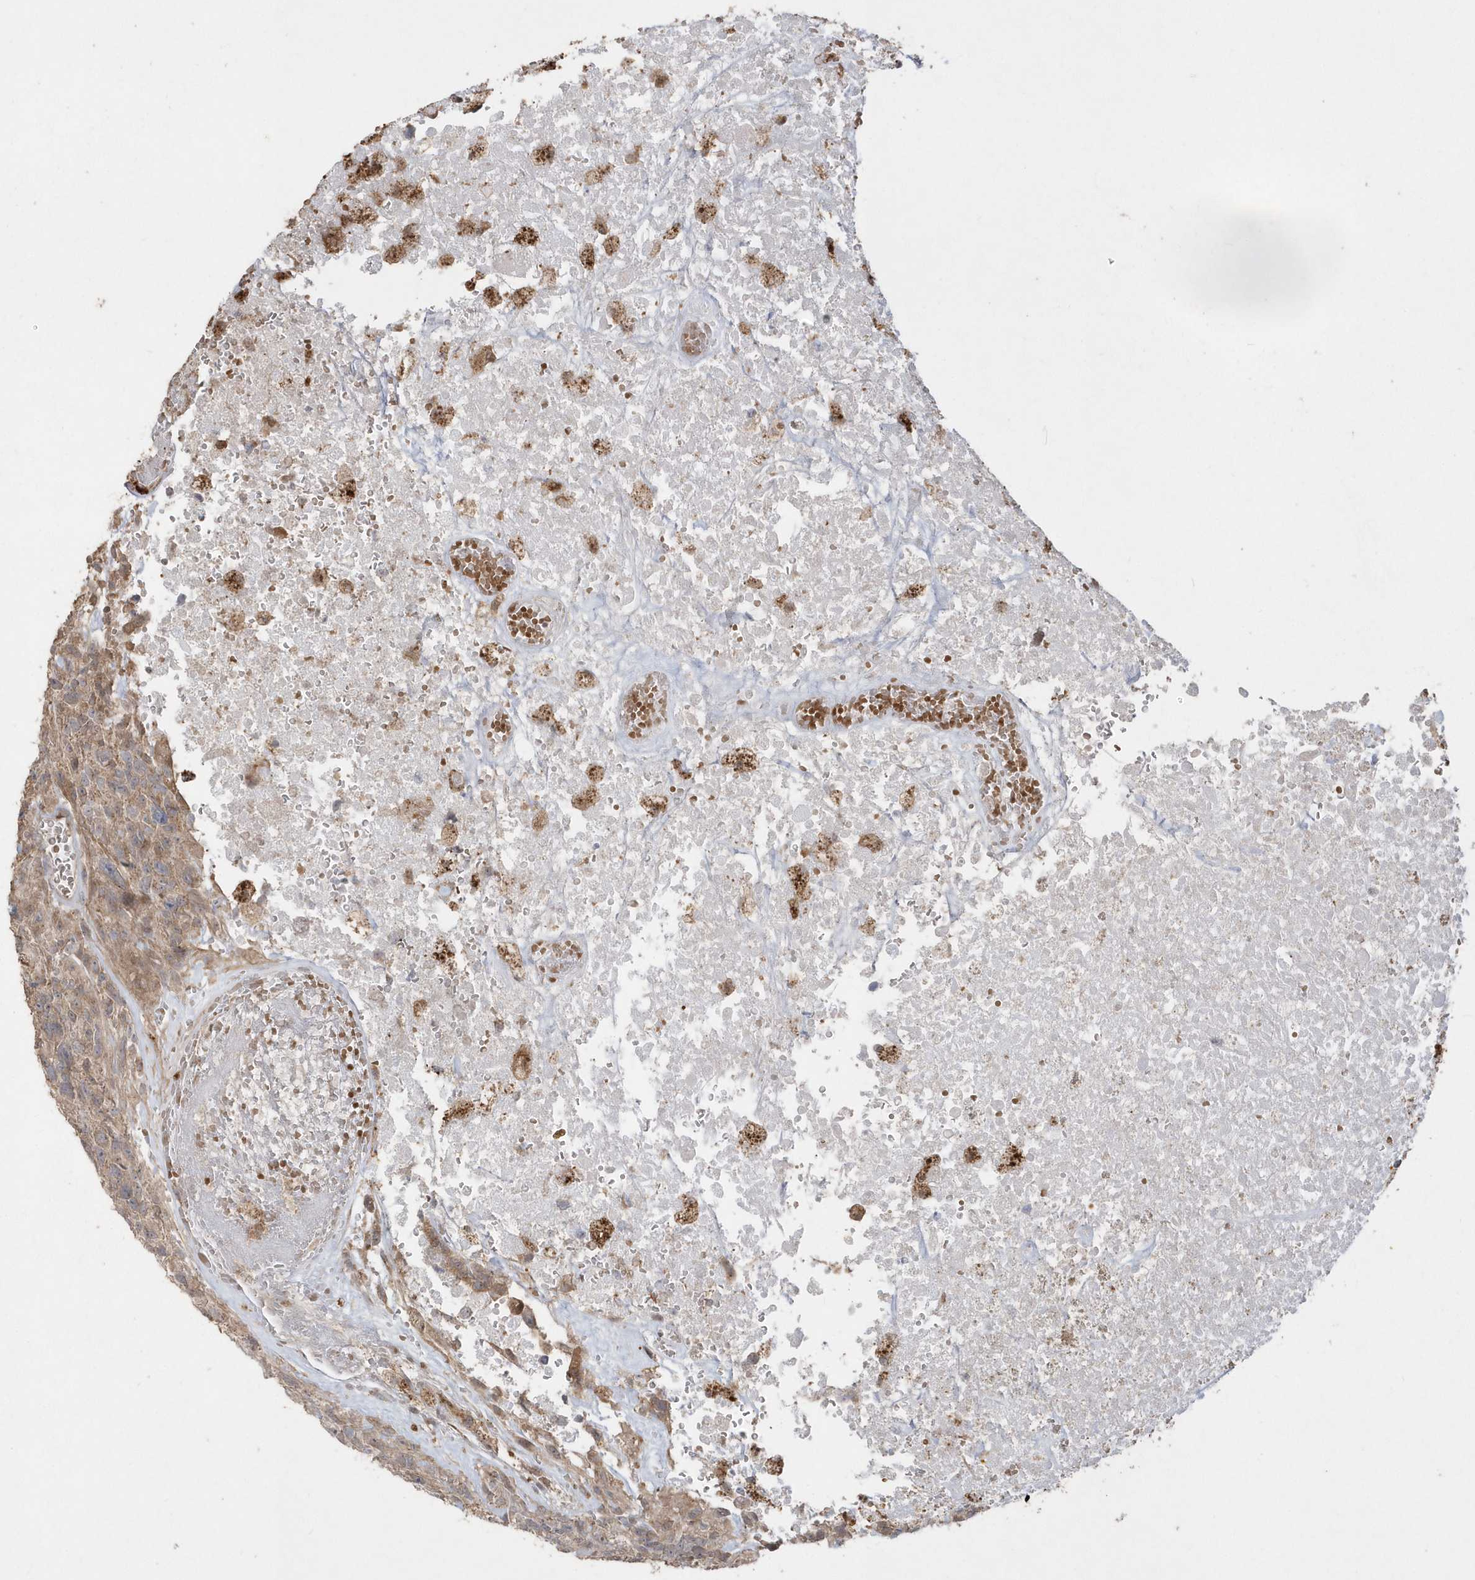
{"staining": {"intensity": "moderate", "quantity": ">75%", "location": "cytoplasmic/membranous"}, "tissue": "glioma", "cell_type": "Tumor cells", "image_type": "cancer", "snomed": [{"axis": "morphology", "description": "Glioma, malignant, High grade"}, {"axis": "topography", "description": "Brain"}], "caption": "Protein staining by immunohistochemistry (IHC) shows moderate cytoplasmic/membranous staining in about >75% of tumor cells in malignant high-grade glioma.", "gene": "GEMIN6", "patient": {"sex": "male", "age": 69}}